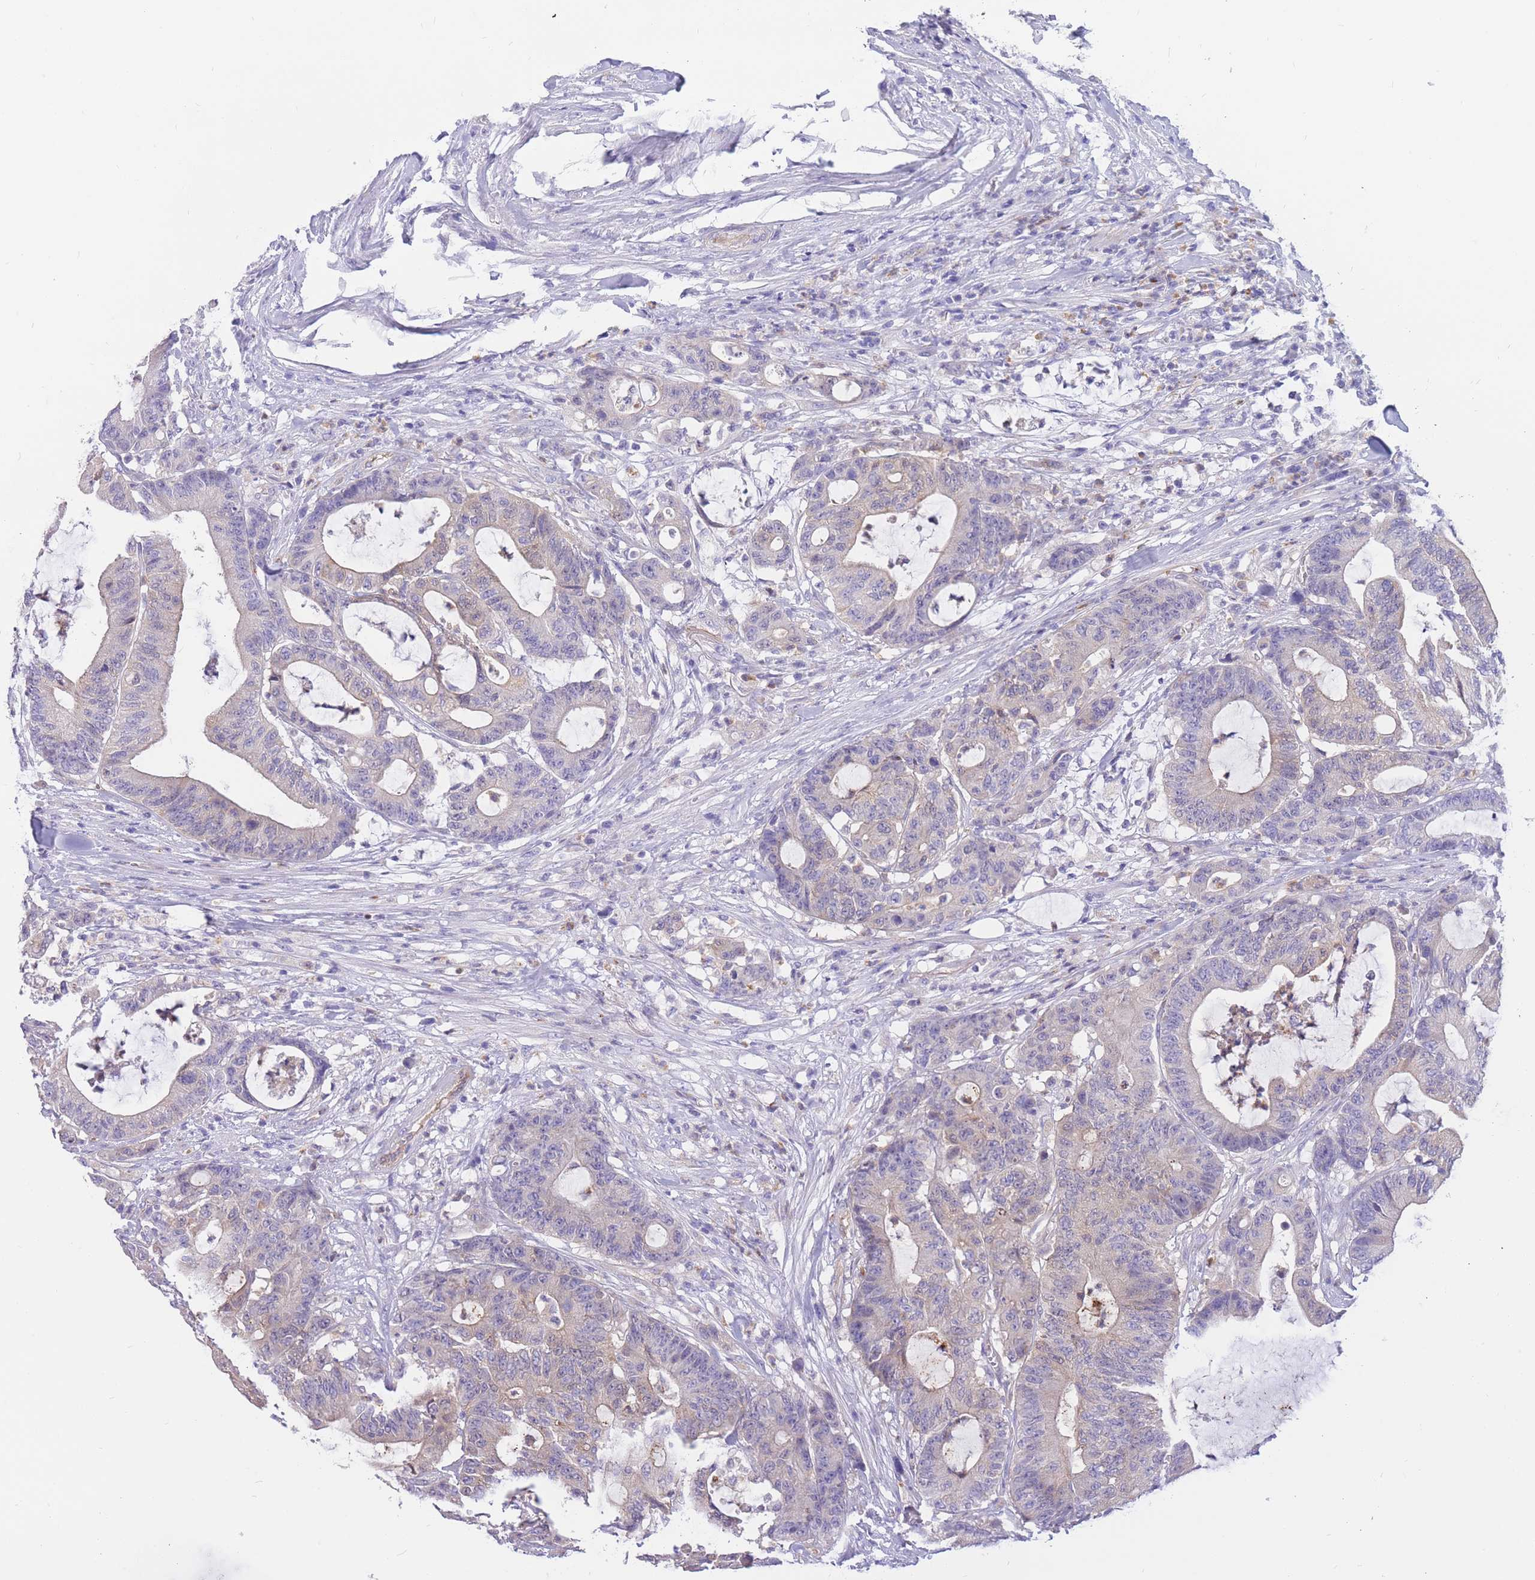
{"staining": {"intensity": "negative", "quantity": "none", "location": "none"}, "tissue": "colorectal cancer", "cell_type": "Tumor cells", "image_type": "cancer", "snomed": [{"axis": "morphology", "description": "Adenocarcinoma, NOS"}, {"axis": "topography", "description": "Colon"}], "caption": "IHC of colorectal cancer shows no expression in tumor cells. (Stains: DAB (3,3'-diaminobenzidine) immunohistochemistry with hematoxylin counter stain, Microscopy: brightfield microscopy at high magnification).", "gene": "SULT1A1", "patient": {"sex": "female", "age": 84}}